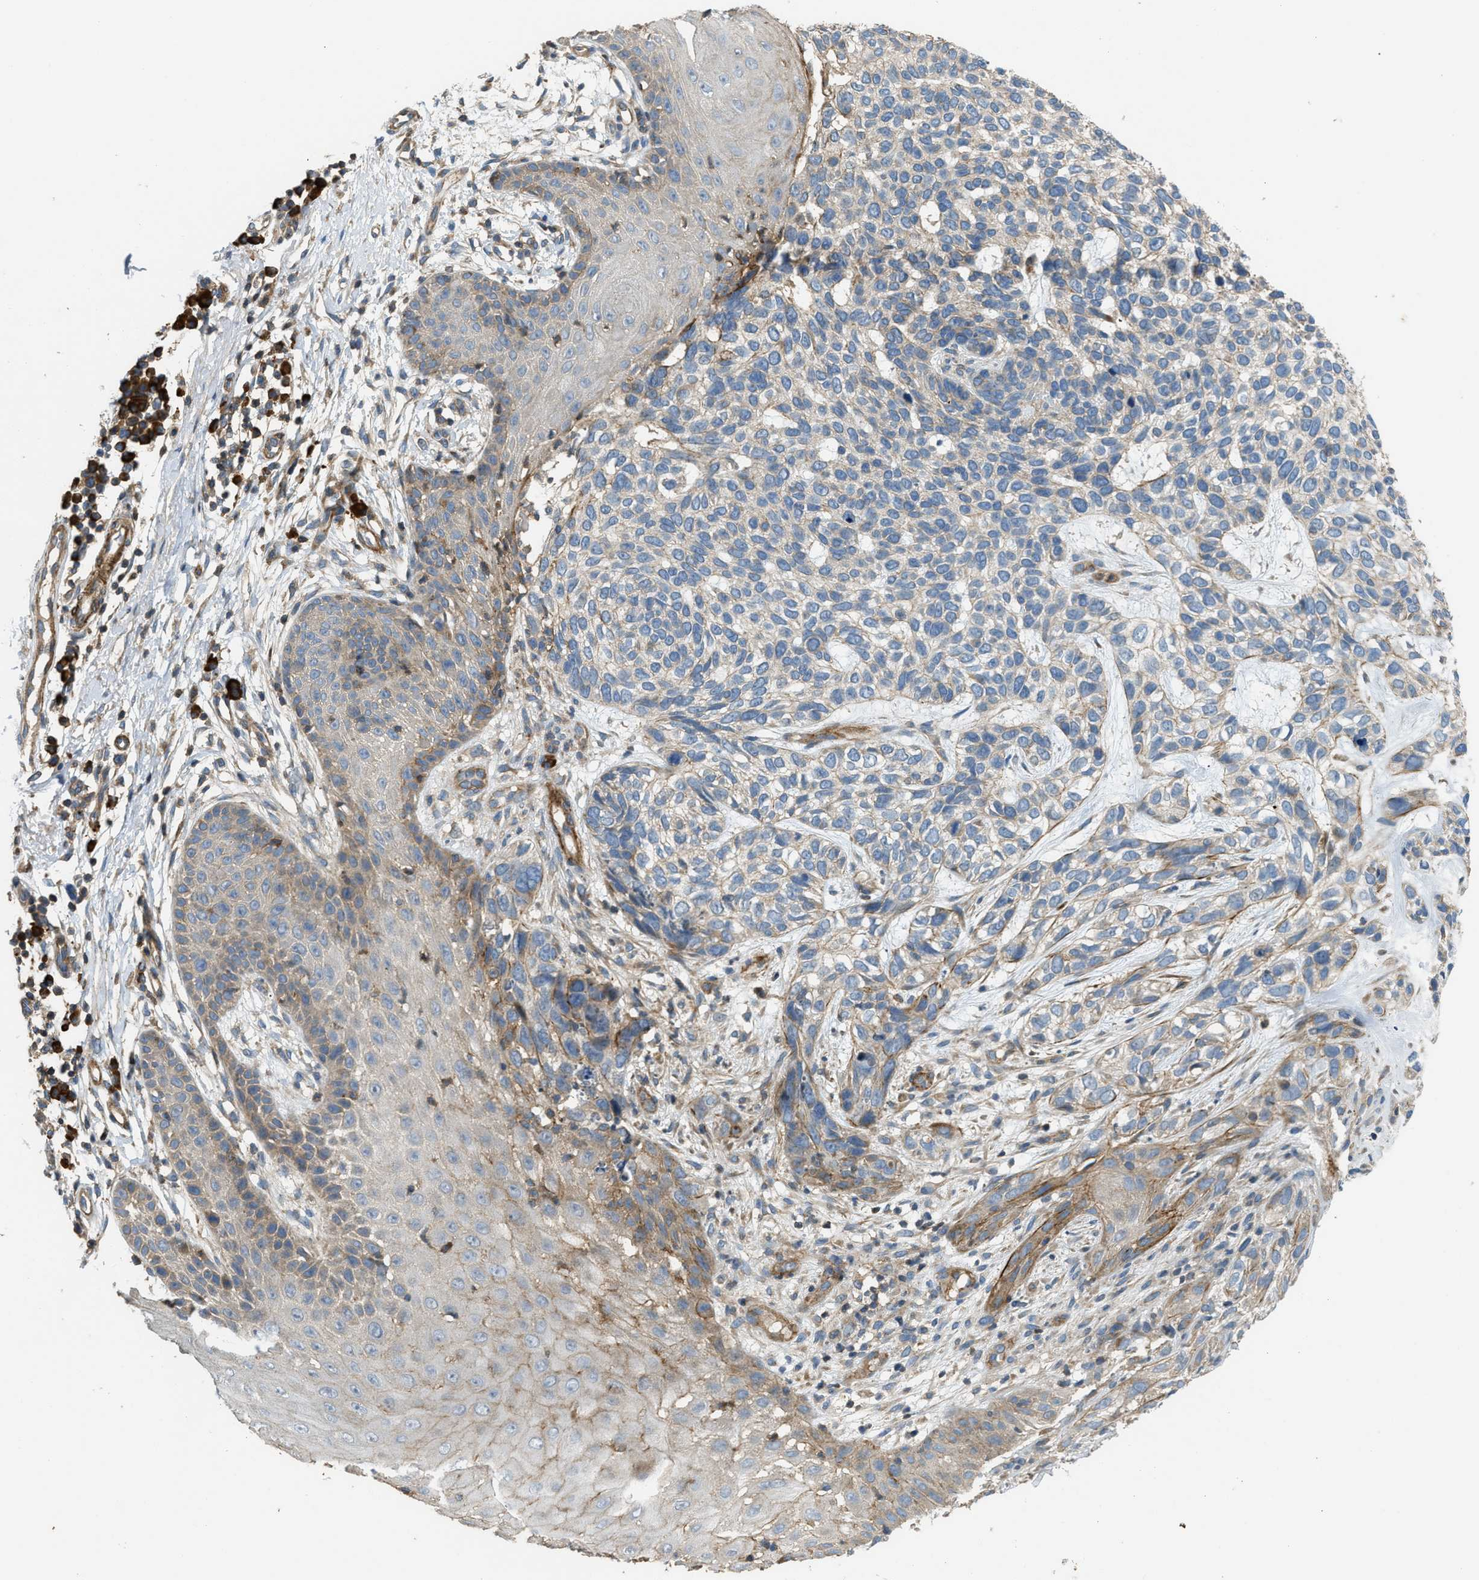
{"staining": {"intensity": "moderate", "quantity": "<25%", "location": "cytoplasmic/membranous"}, "tissue": "skin cancer", "cell_type": "Tumor cells", "image_type": "cancer", "snomed": [{"axis": "morphology", "description": "Normal tissue, NOS"}, {"axis": "morphology", "description": "Basal cell carcinoma"}, {"axis": "topography", "description": "Skin"}], "caption": "Protein positivity by immunohistochemistry exhibits moderate cytoplasmic/membranous expression in about <25% of tumor cells in skin basal cell carcinoma.", "gene": "BTN3A2", "patient": {"sex": "male", "age": 79}}